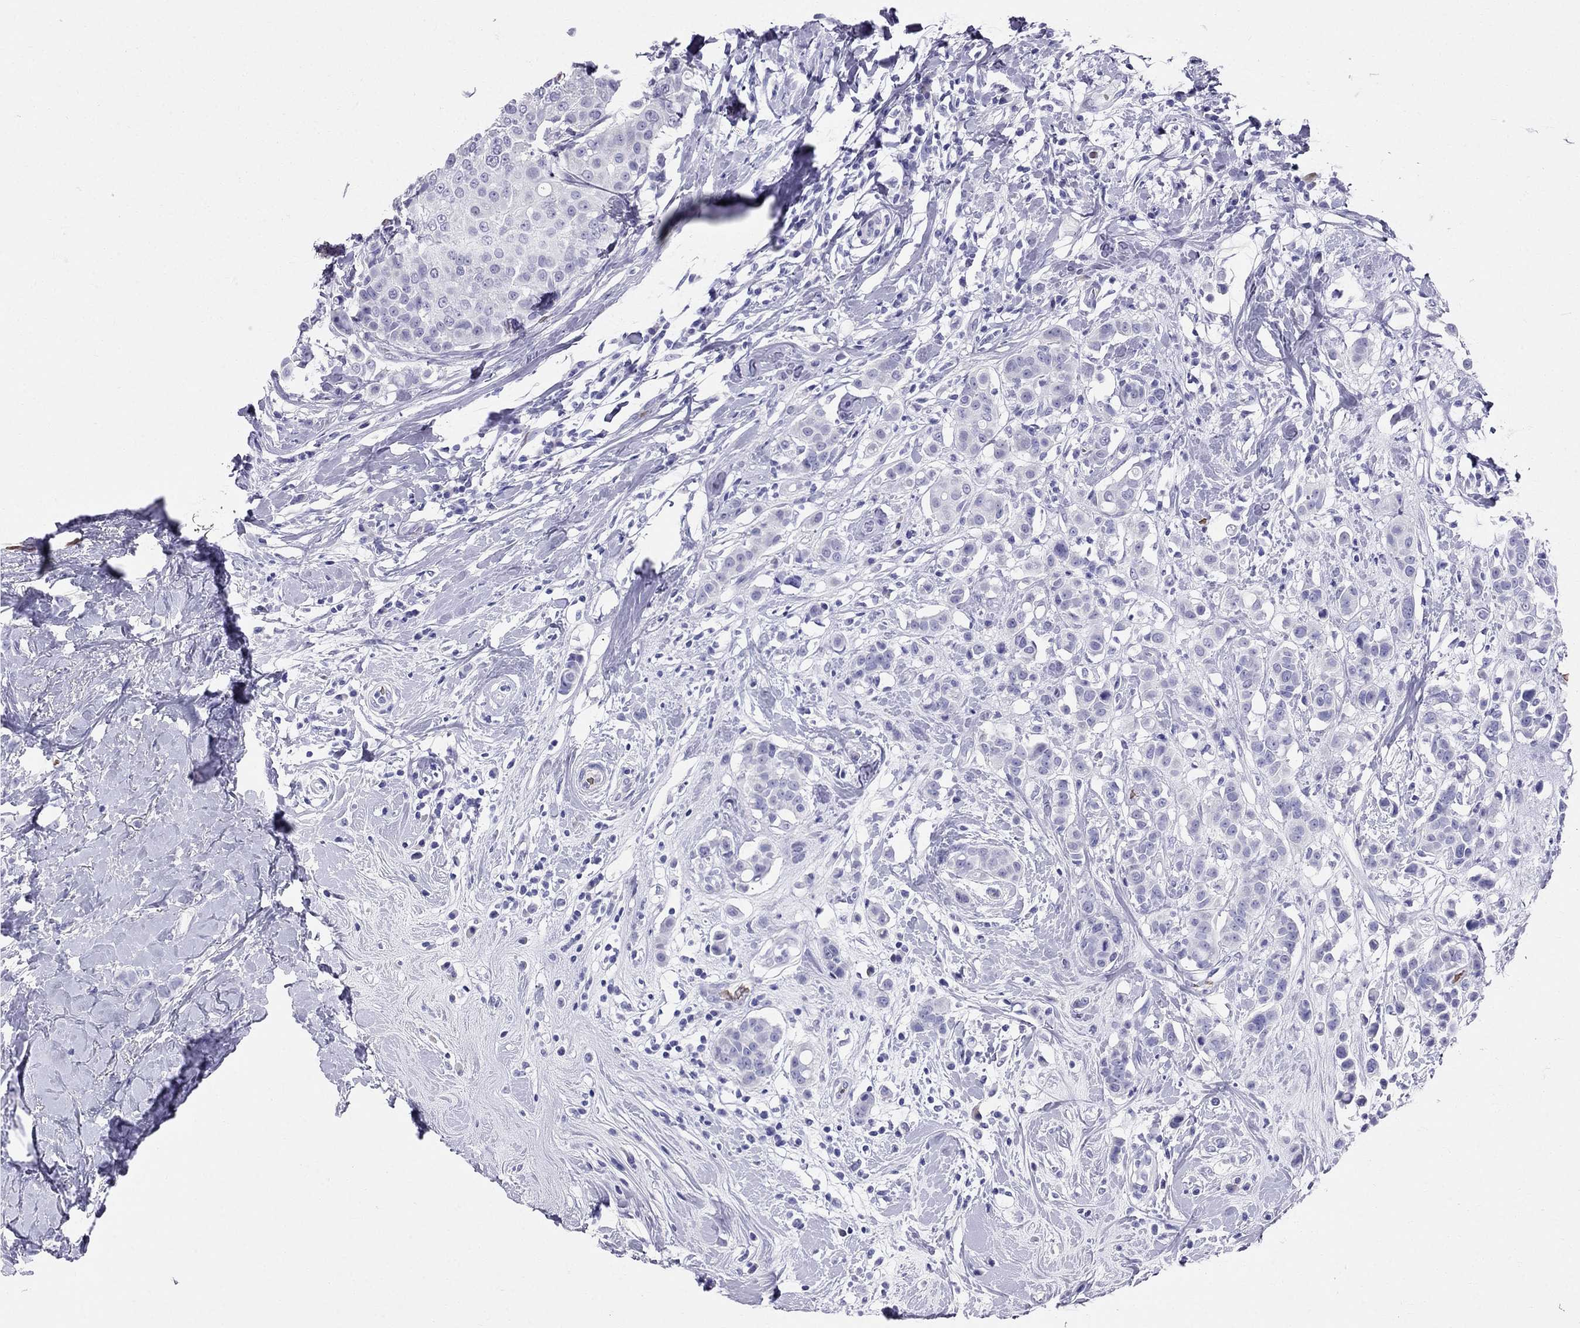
{"staining": {"intensity": "negative", "quantity": "none", "location": "none"}, "tissue": "breast cancer", "cell_type": "Tumor cells", "image_type": "cancer", "snomed": [{"axis": "morphology", "description": "Duct carcinoma"}, {"axis": "topography", "description": "Breast"}], "caption": "IHC of human breast cancer displays no staining in tumor cells.", "gene": "DNAAF6", "patient": {"sex": "female", "age": 27}}